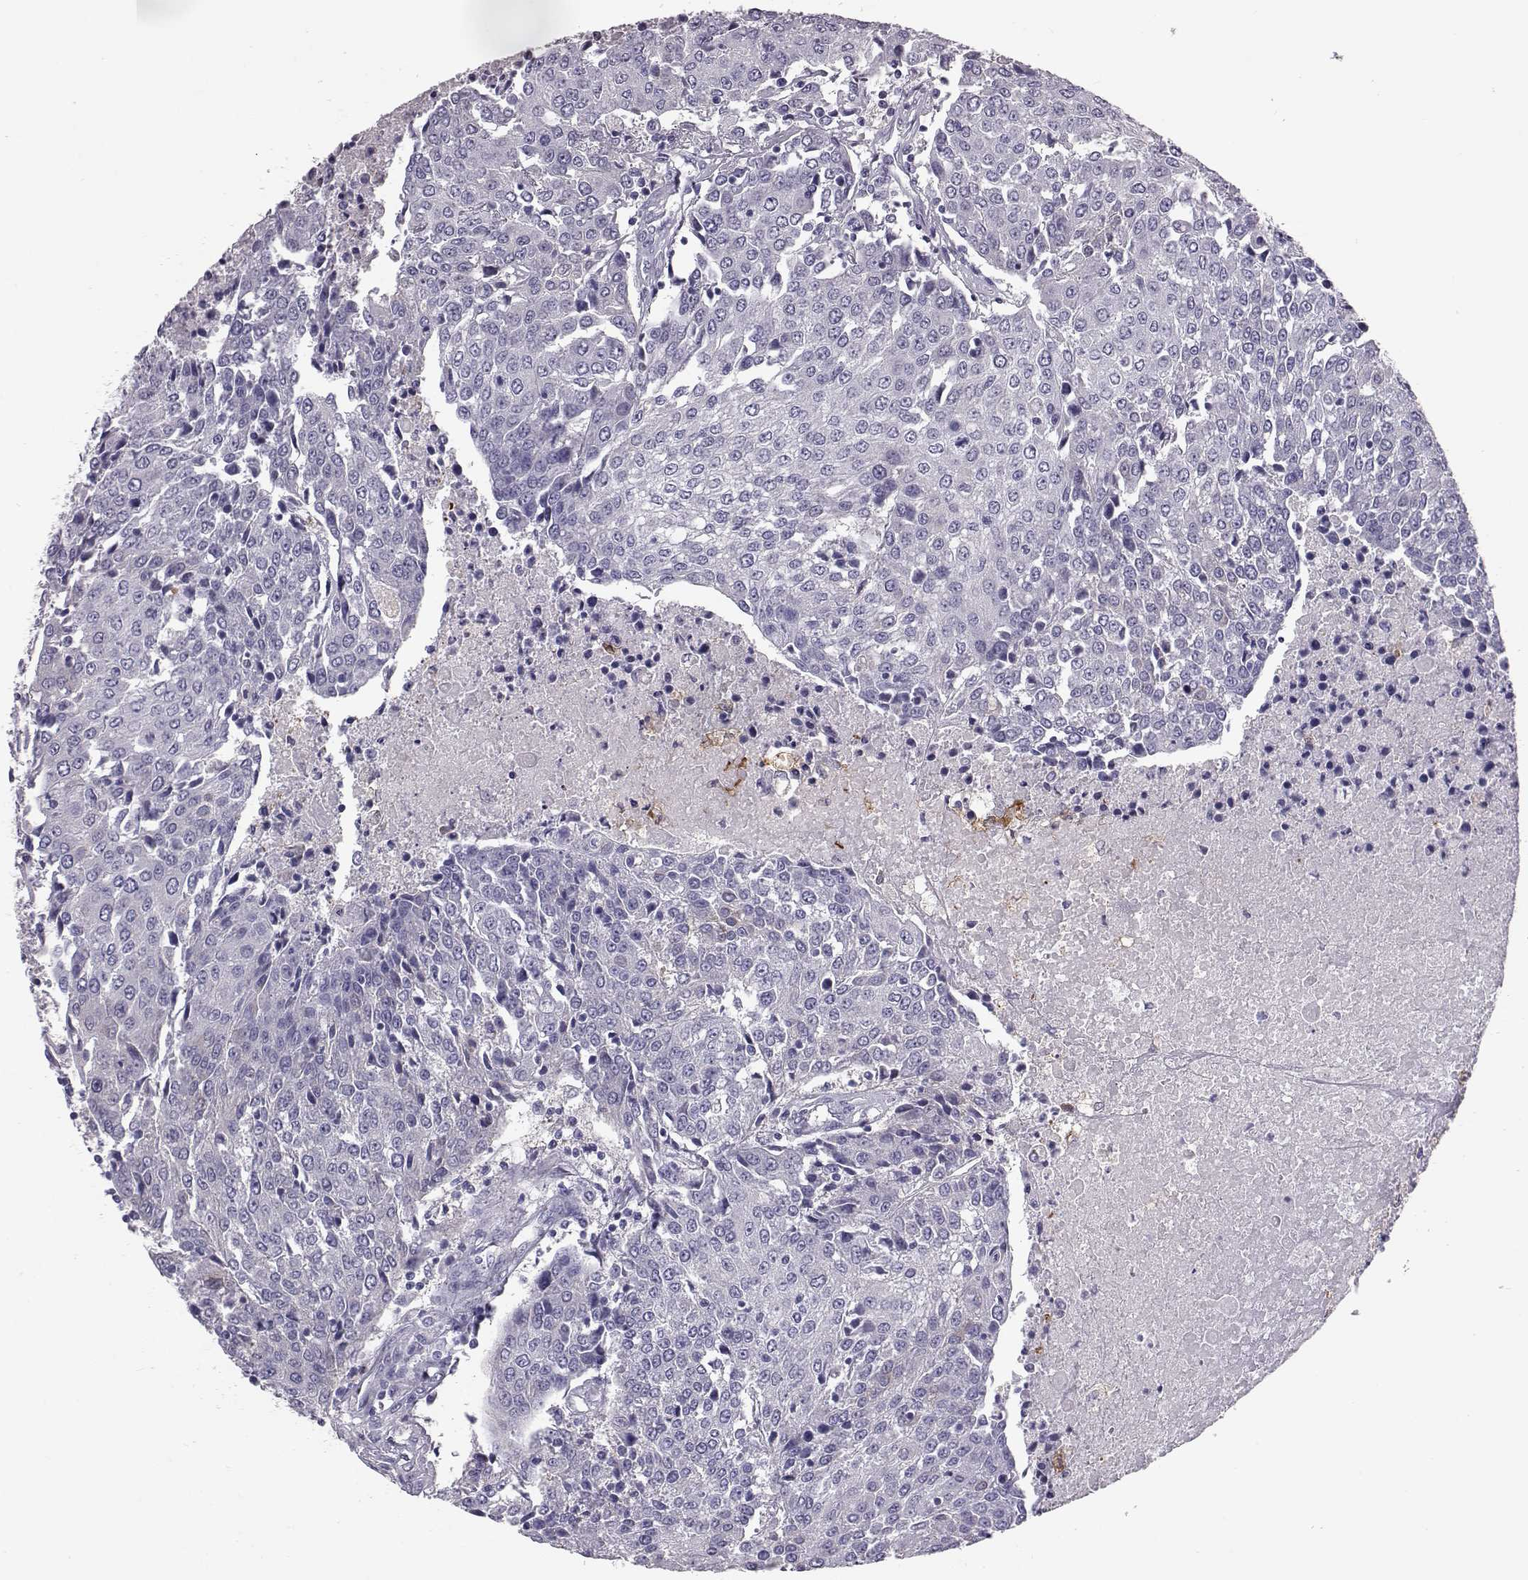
{"staining": {"intensity": "negative", "quantity": "none", "location": "none"}, "tissue": "urothelial cancer", "cell_type": "Tumor cells", "image_type": "cancer", "snomed": [{"axis": "morphology", "description": "Urothelial carcinoma, High grade"}, {"axis": "topography", "description": "Urinary bladder"}], "caption": "High power microscopy image of an immunohistochemistry (IHC) image of urothelial cancer, revealing no significant staining in tumor cells.", "gene": "ADGRG5", "patient": {"sex": "female", "age": 85}}